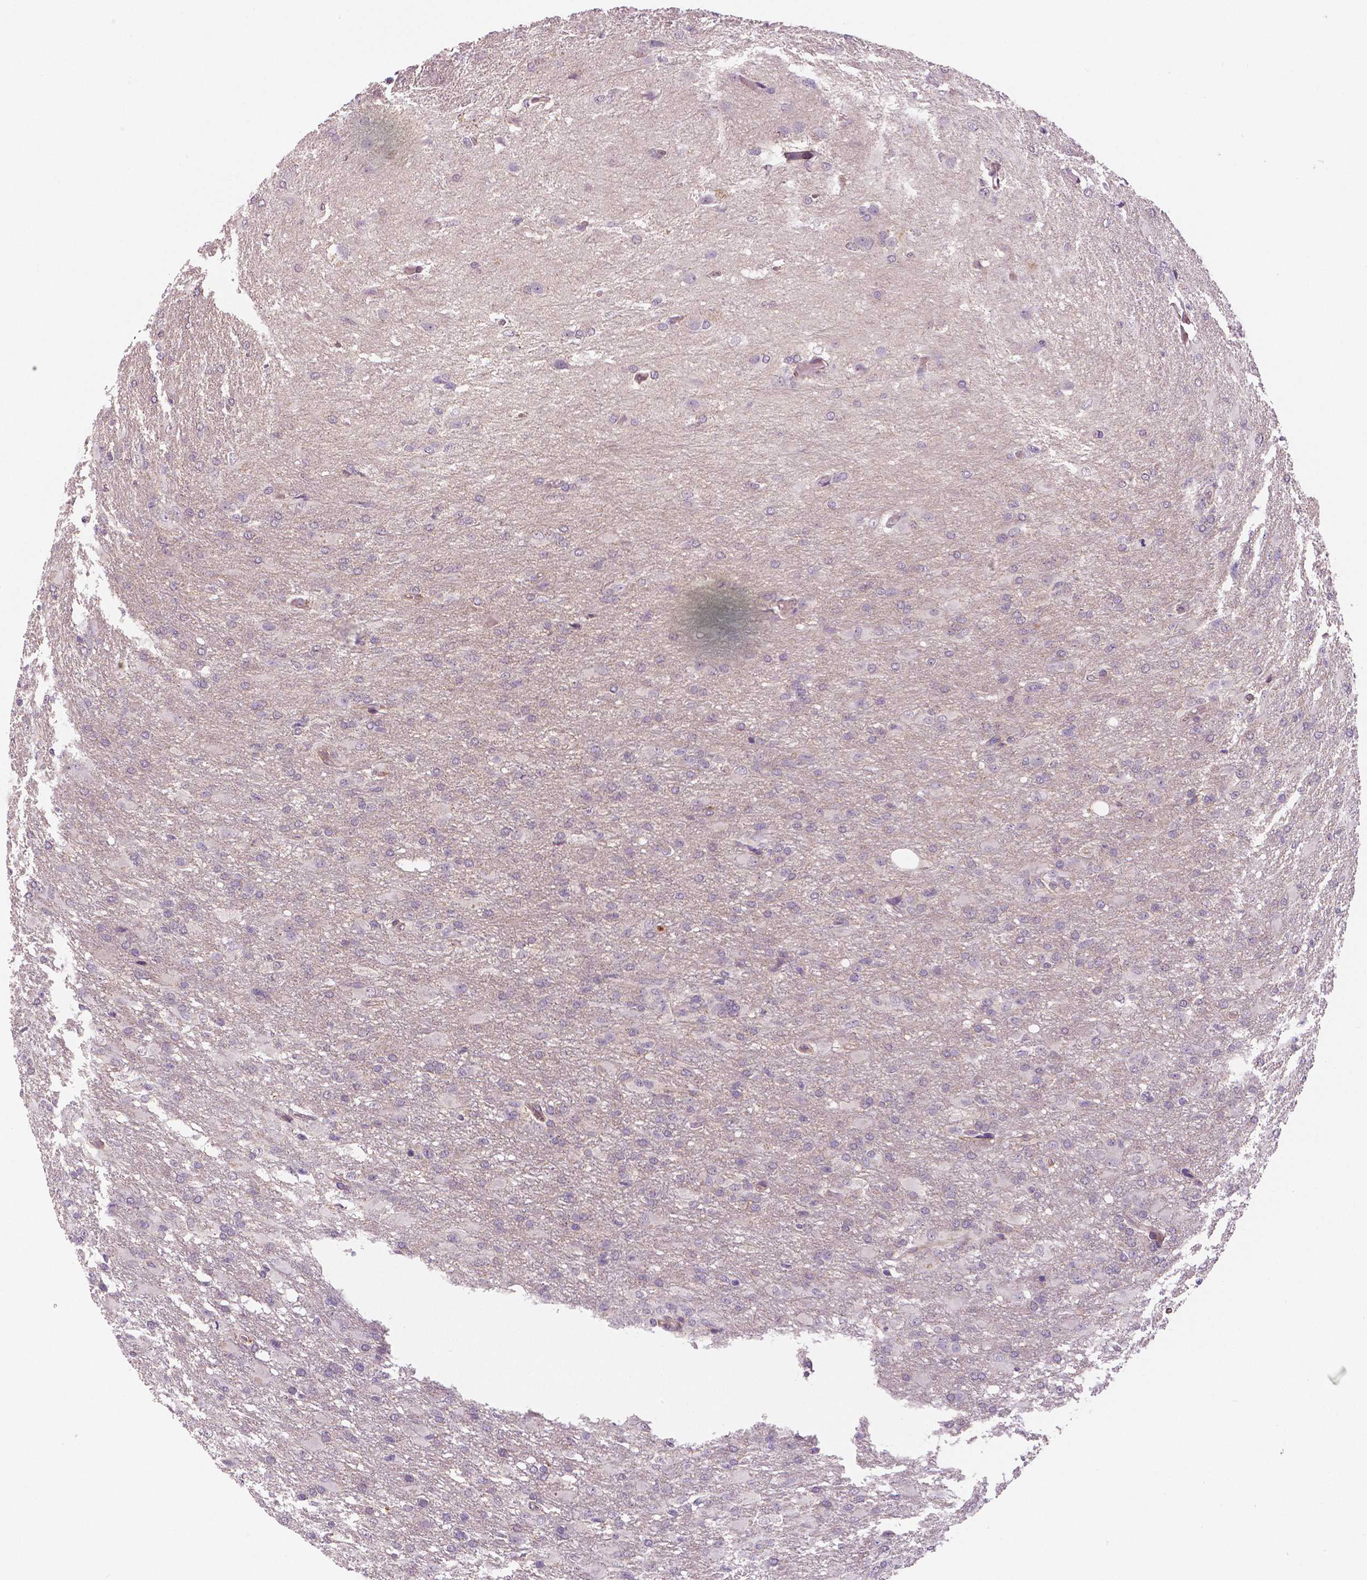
{"staining": {"intensity": "negative", "quantity": "none", "location": "none"}, "tissue": "glioma", "cell_type": "Tumor cells", "image_type": "cancer", "snomed": [{"axis": "morphology", "description": "Glioma, malignant, High grade"}, {"axis": "topography", "description": "Brain"}], "caption": "Immunohistochemistry histopathology image of human high-grade glioma (malignant) stained for a protein (brown), which reveals no positivity in tumor cells.", "gene": "FLT1", "patient": {"sex": "male", "age": 68}}